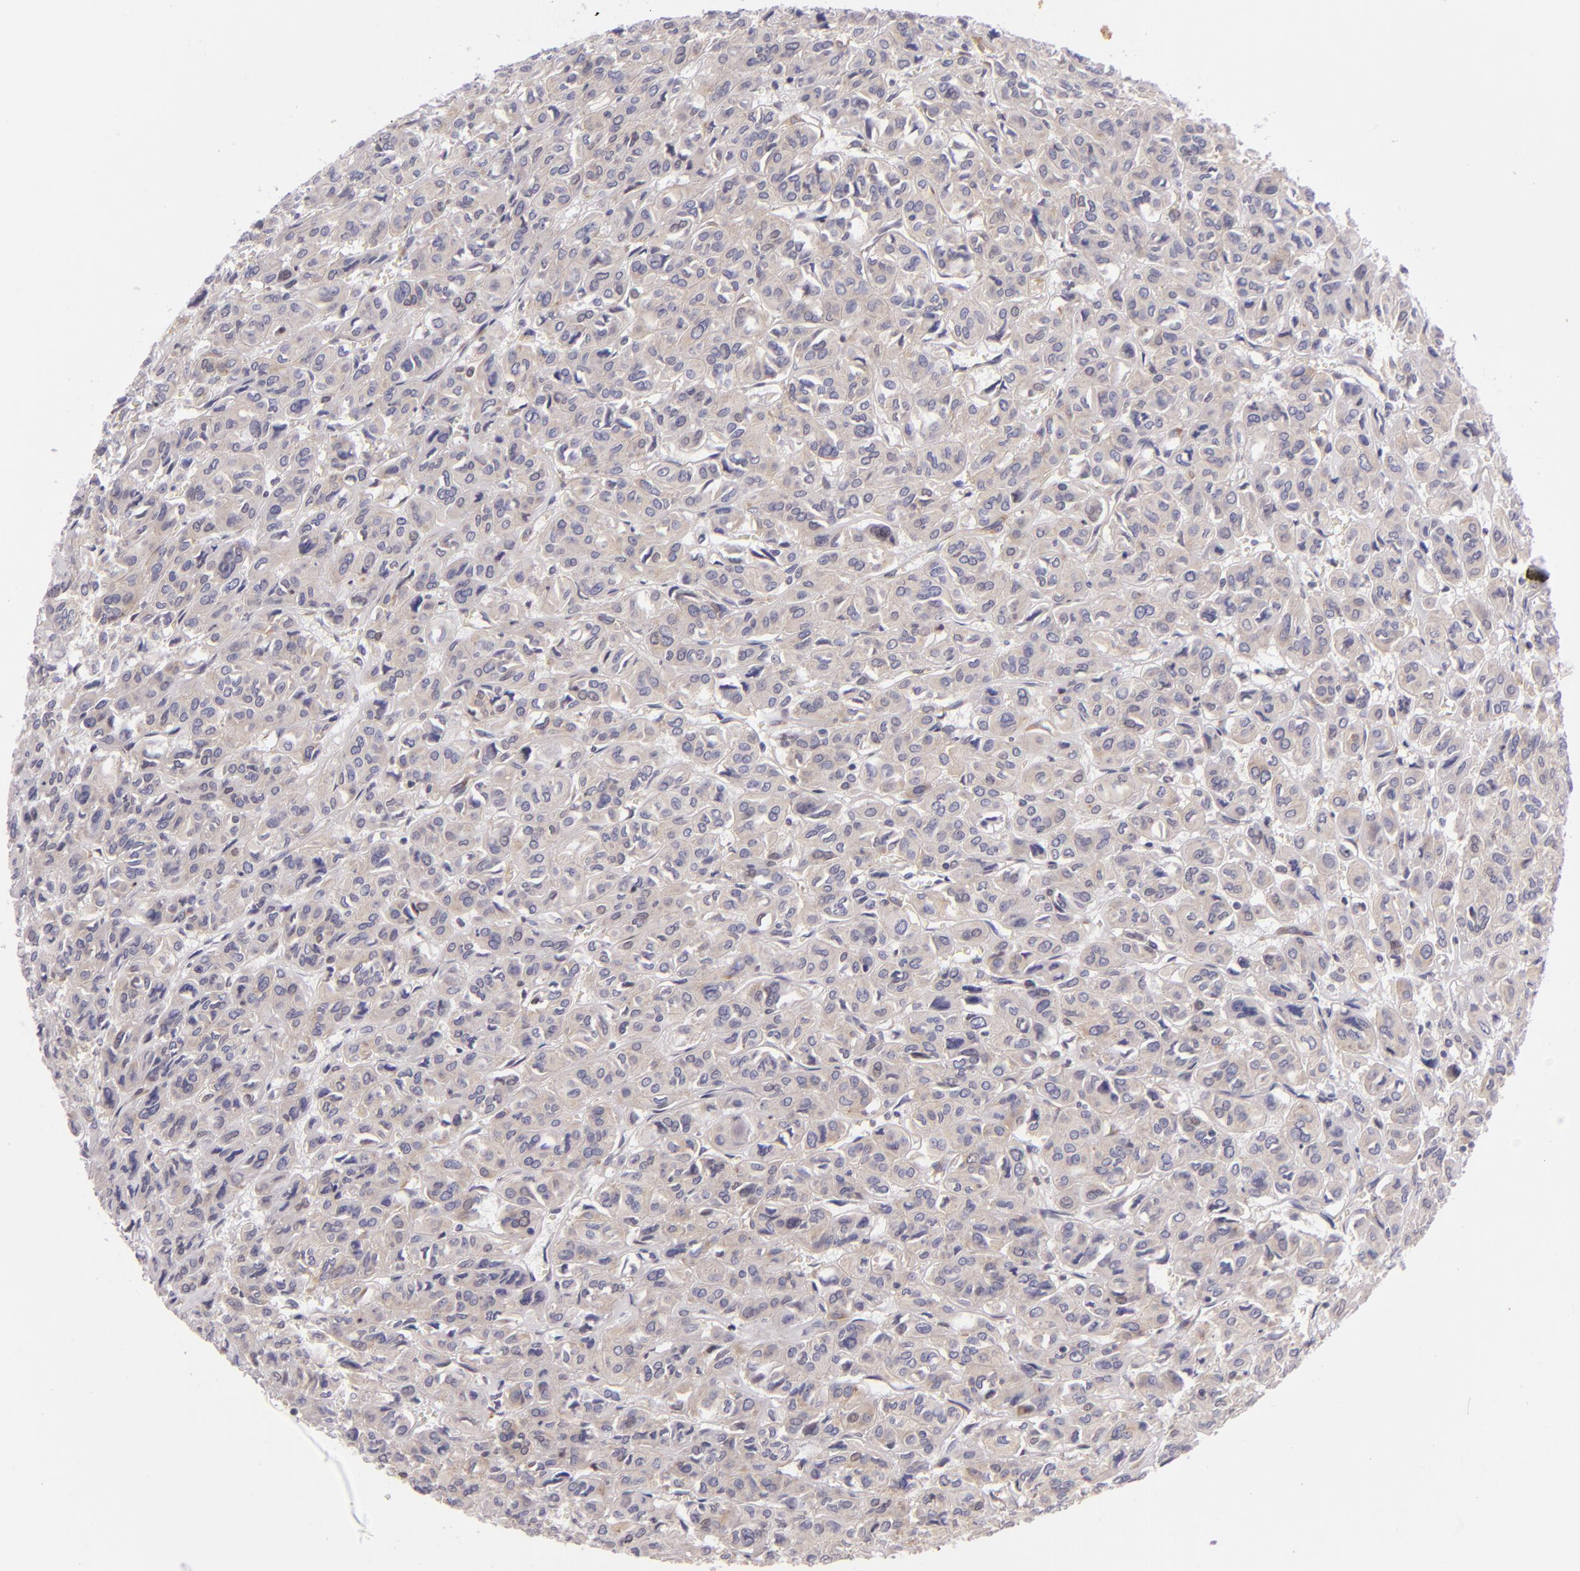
{"staining": {"intensity": "weak", "quantity": ">75%", "location": "cytoplasmic/membranous"}, "tissue": "thyroid cancer", "cell_type": "Tumor cells", "image_type": "cancer", "snomed": [{"axis": "morphology", "description": "Follicular adenoma carcinoma, NOS"}, {"axis": "topography", "description": "Thyroid gland"}], "caption": "A micrograph showing weak cytoplasmic/membranous staining in about >75% of tumor cells in thyroid follicular adenoma carcinoma, as visualized by brown immunohistochemical staining.", "gene": "UPF3B", "patient": {"sex": "female", "age": 71}}